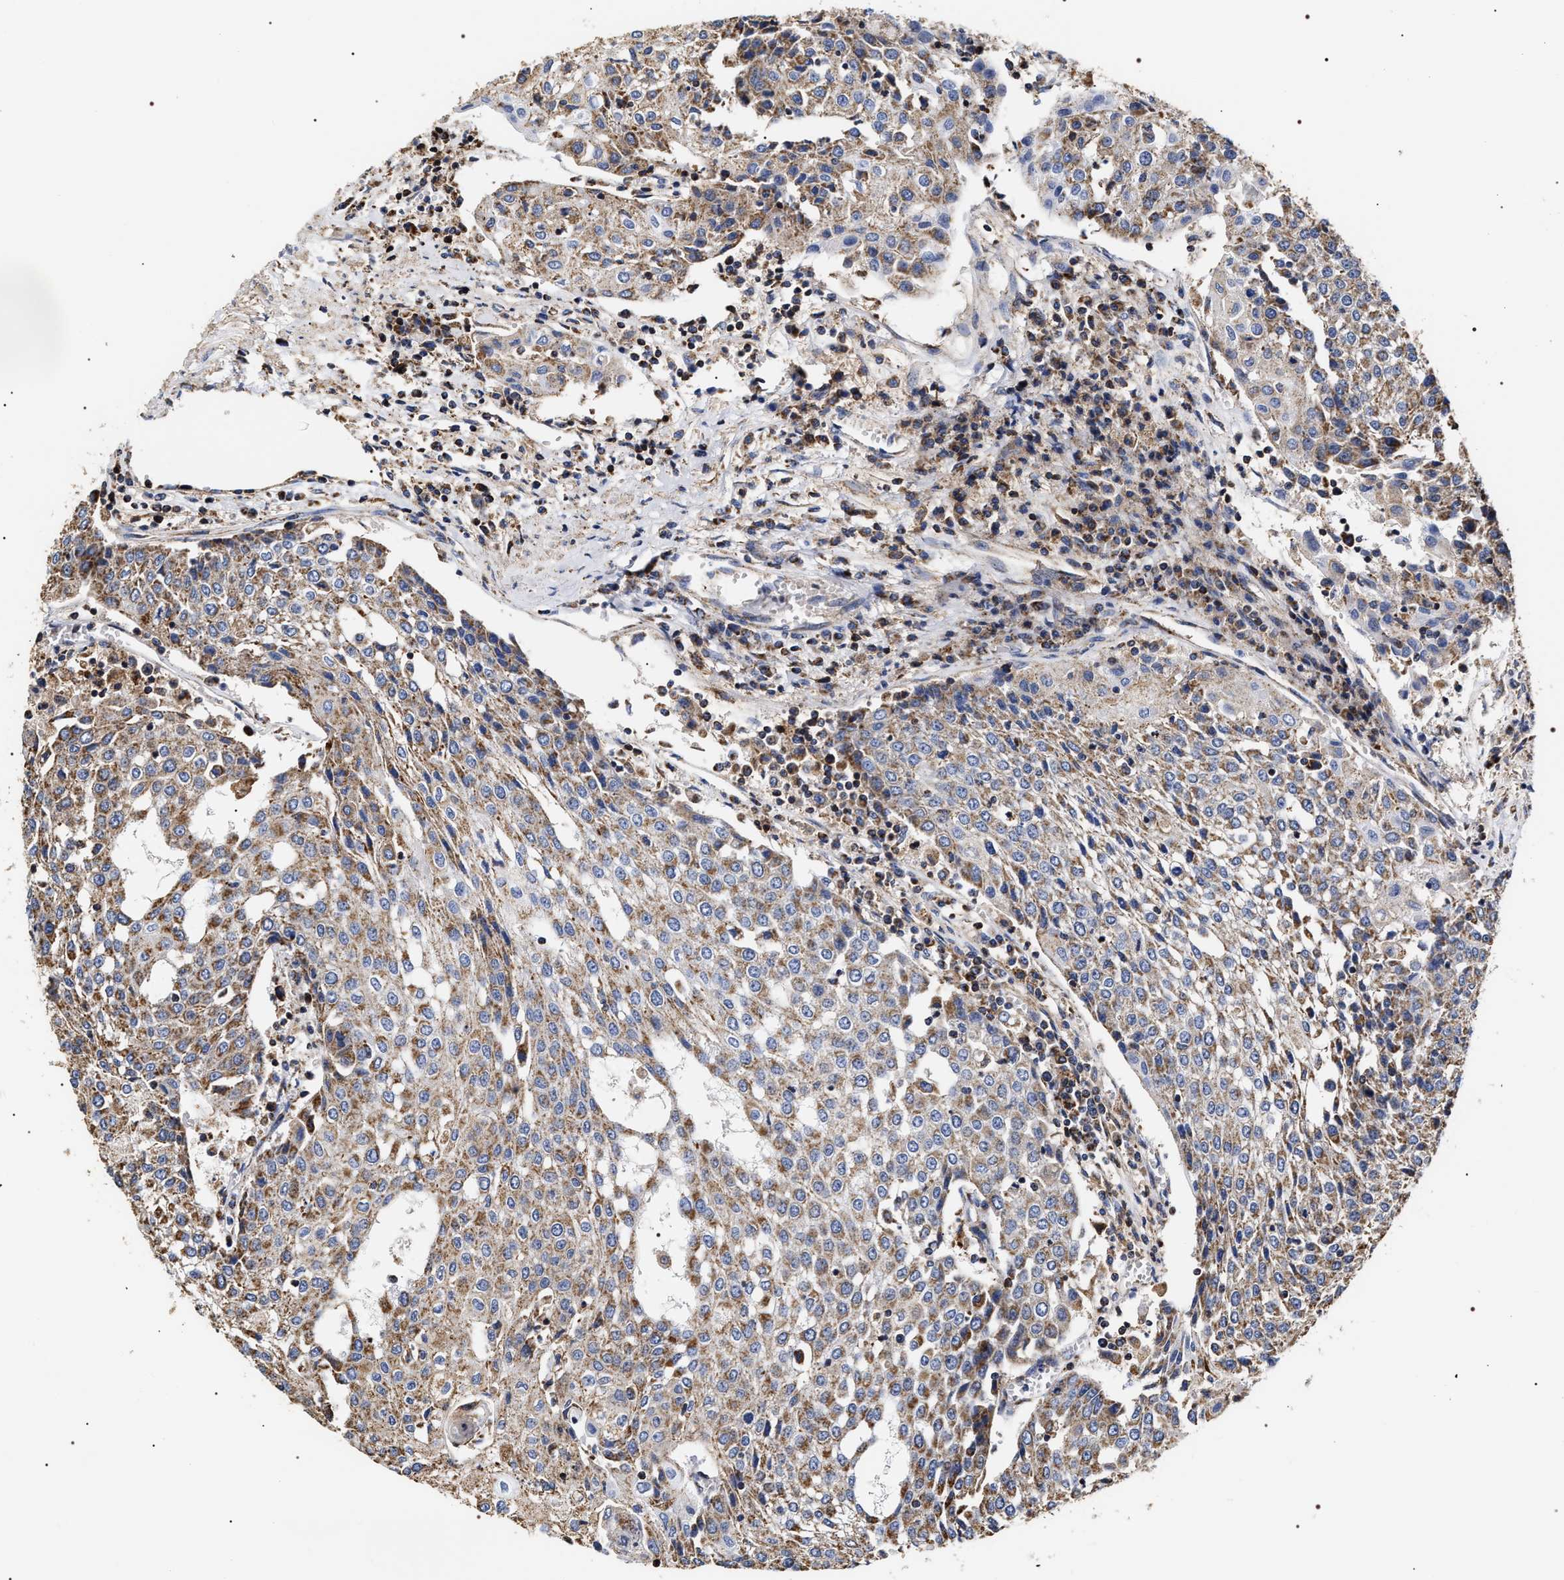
{"staining": {"intensity": "moderate", "quantity": ">75%", "location": "cytoplasmic/membranous"}, "tissue": "urothelial cancer", "cell_type": "Tumor cells", "image_type": "cancer", "snomed": [{"axis": "morphology", "description": "Urothelial carcinoma, High grade"}, {"axis": "topography", "description": "Urinary bladder"}], "caption": "Urothelial cancer tissue shows moderate cytoplasmic/membranous staining in about >75% of tumor cells, visualized by immunohistochemistry. The staining is performed using DAB brown chromogen to label protein expression. The nuclei are counter-stained blue using hematoxylin.", "gene": "COG5", "patient": {"sex": "female", "age": 85}}